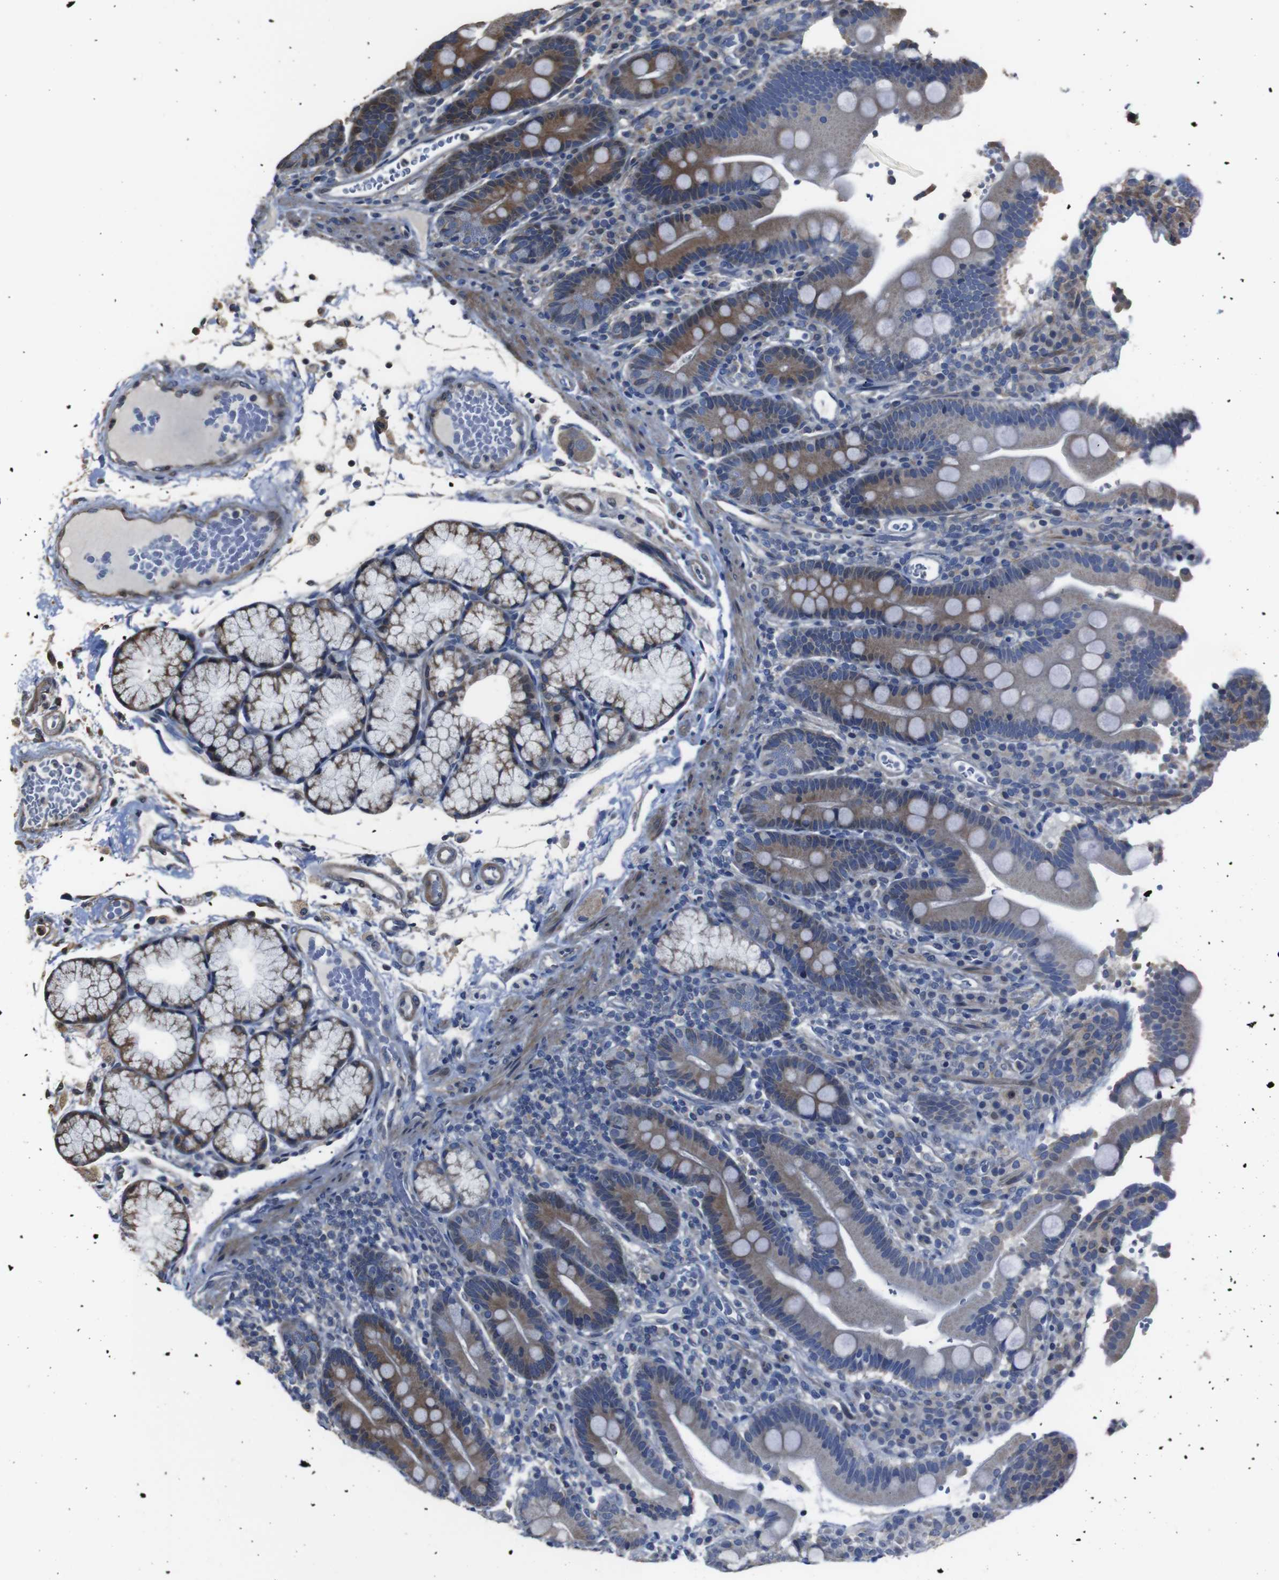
{"staining": {"intensity": "moderate", "quantity": ">75%", "location": "cytoplasmic/membranous"}, "tissue": "duodenum", "cell_type": "Glandular cells", "image_type": "normal", "snomed": [{"axis": "morphology", "description": "Normal tissue, NOS"}, {"axis": "topography", "description": "Small intestine, NOS"}], "caption": "Immunohistochemistry of benign duodenum exhibits medium levels of moderate cytoplasmic/membranous staining in approximately >75% of glandular cells.", "gene": "SNN", "patient": {"sex": "female", "age": 71}}